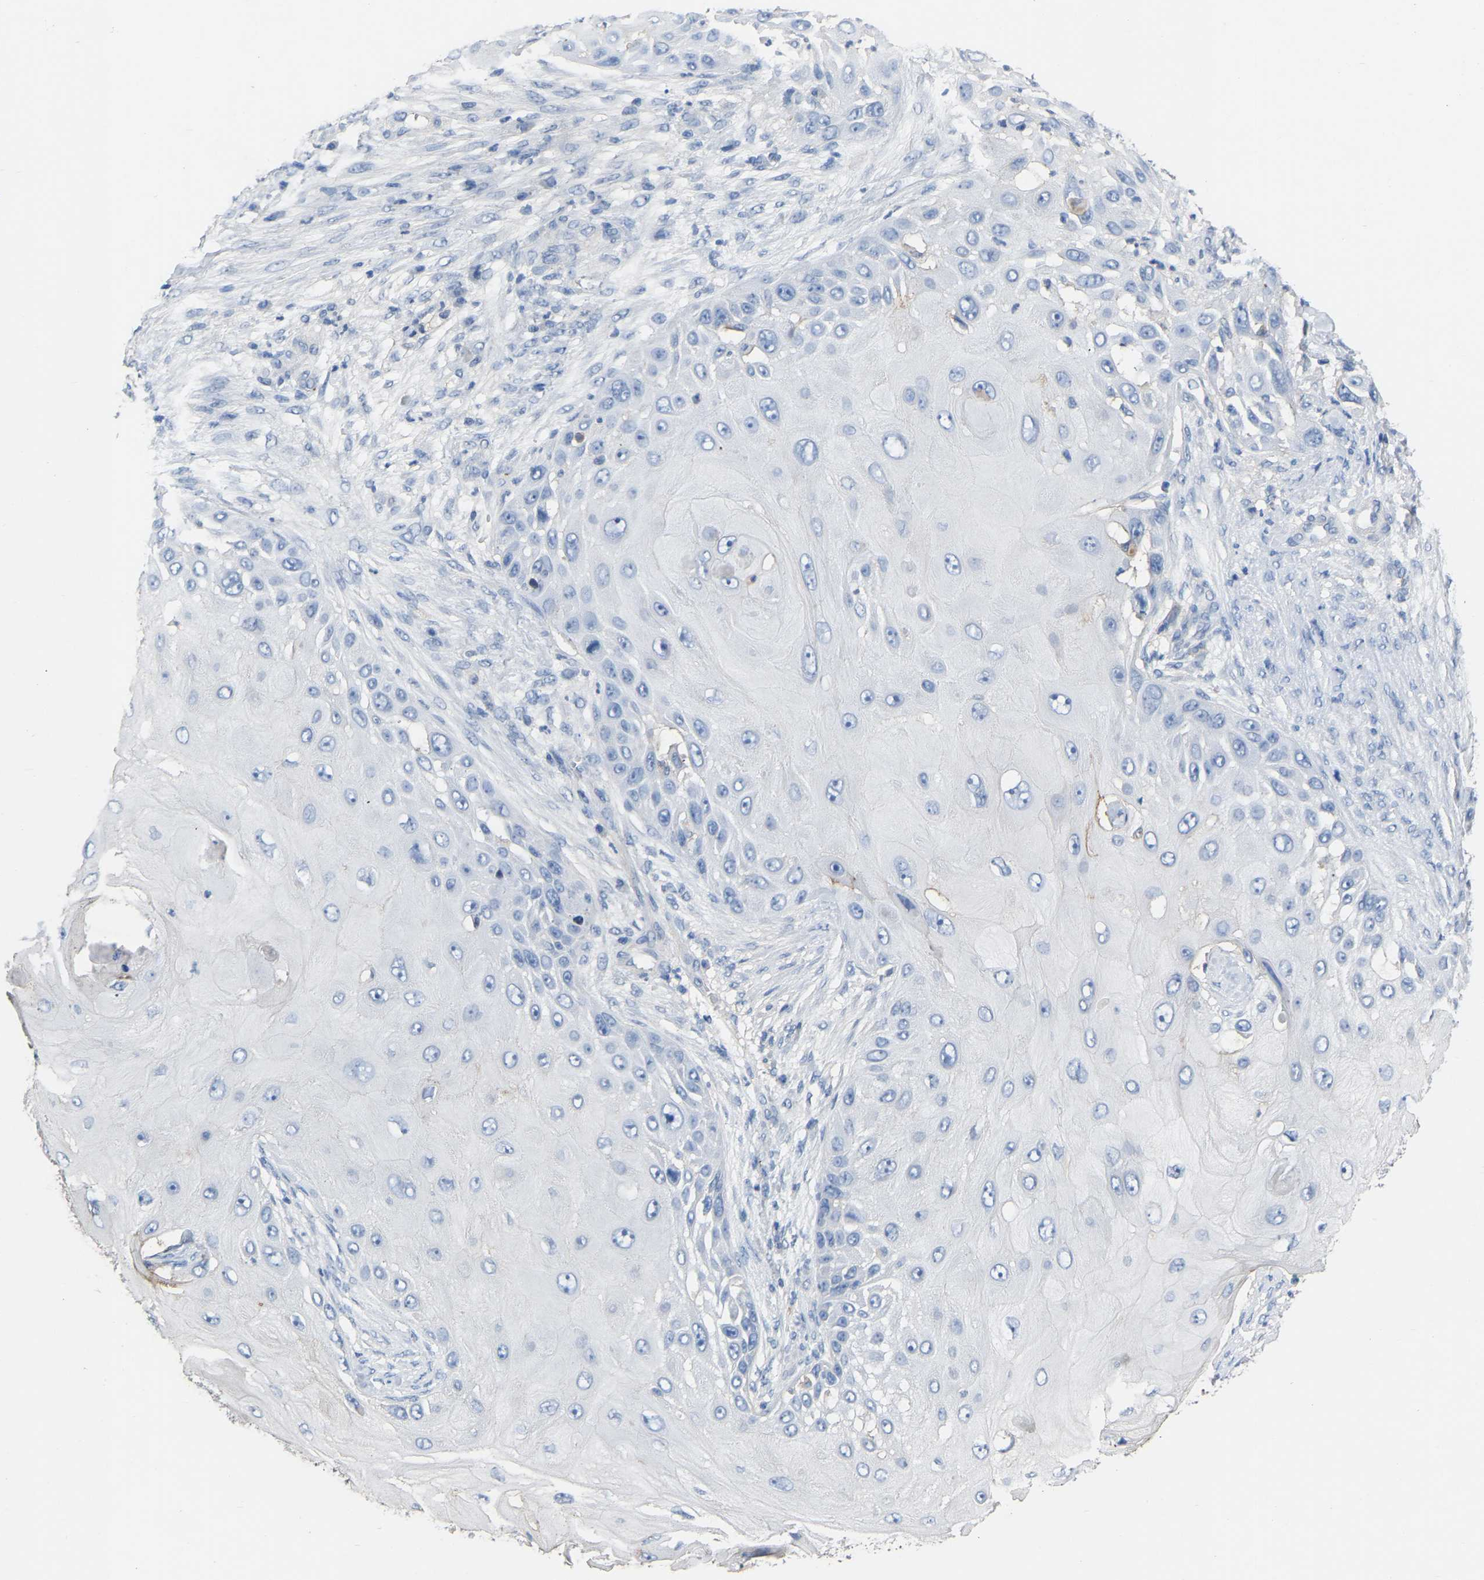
{"staining": {"intensity": "negative", "quantity": "none", "location": "none"}, "tissue": "skin cancer", "cell_type": "Tumor cells", "image_type": "cancer", "snomed": [{"axis": "morphology", "description": "Squamous cell carcinoma, NOS"}, {"axis": "topography", "description": "Skin"}], "caption": "This is an immunohistochemistry photomicrograph of squamous cell carcinoma (skin). There is no staining in tumor cells.", "gene": "ZNF449", "patient": {"sex": "female", "age": 44}}